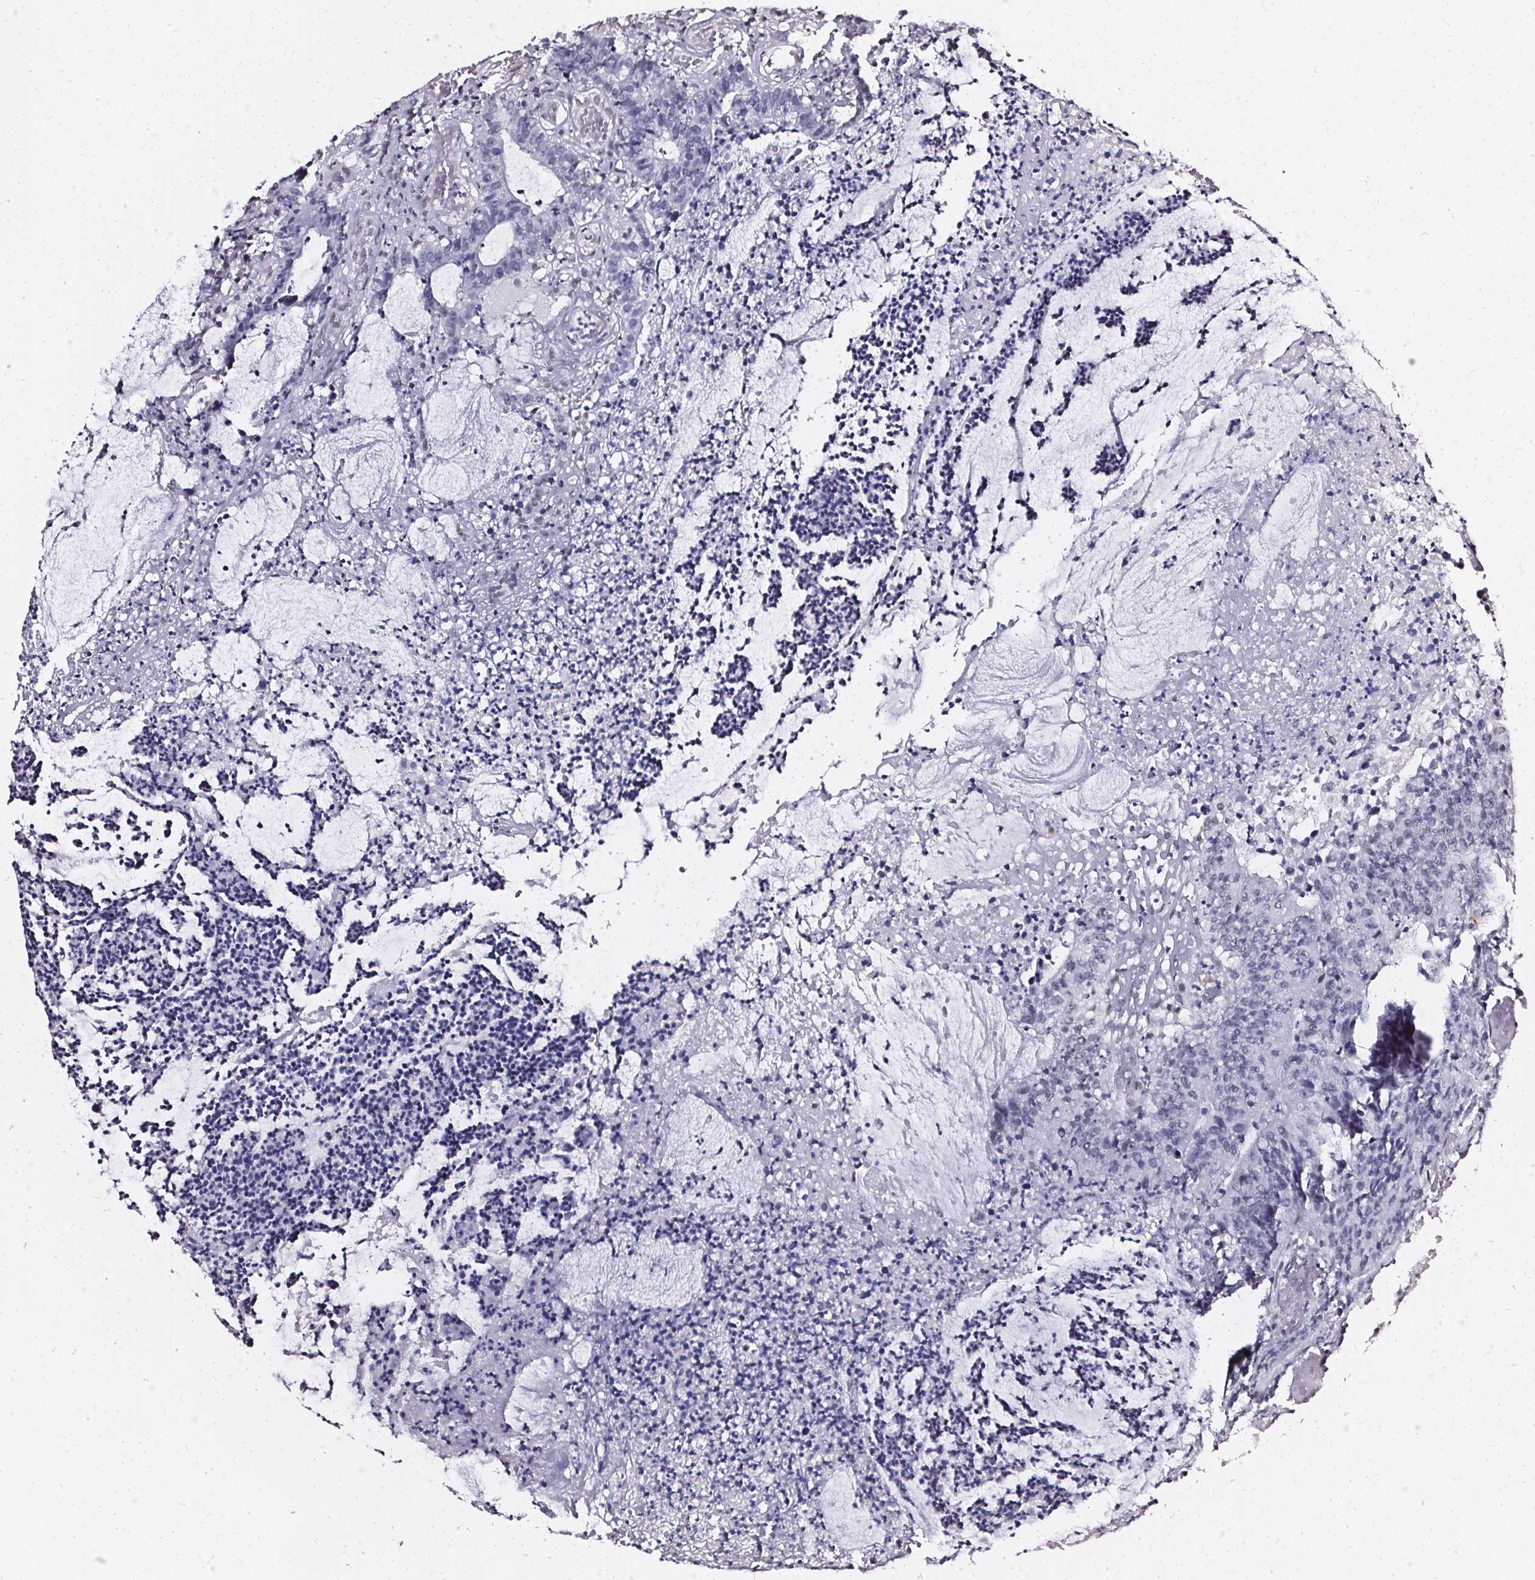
{"staining": {"intensity": "negative", "quantity": "none", "location": "none"}, "tissue": "colorectal cancer", "cell_type": "Tumor cells", "image_type": "cancer", "snomed": [{"axis": "morphology", "description": "Adenocarcinoma, NOS"}, {"axis": "topography", "description": "Colon"}], "caption": "Protein analysis of colorectal adenocarcinoma demonstrates no significant expression in tumor cells.", "gene": "GP6", "patient": {"sex": "female", "age": 78}}